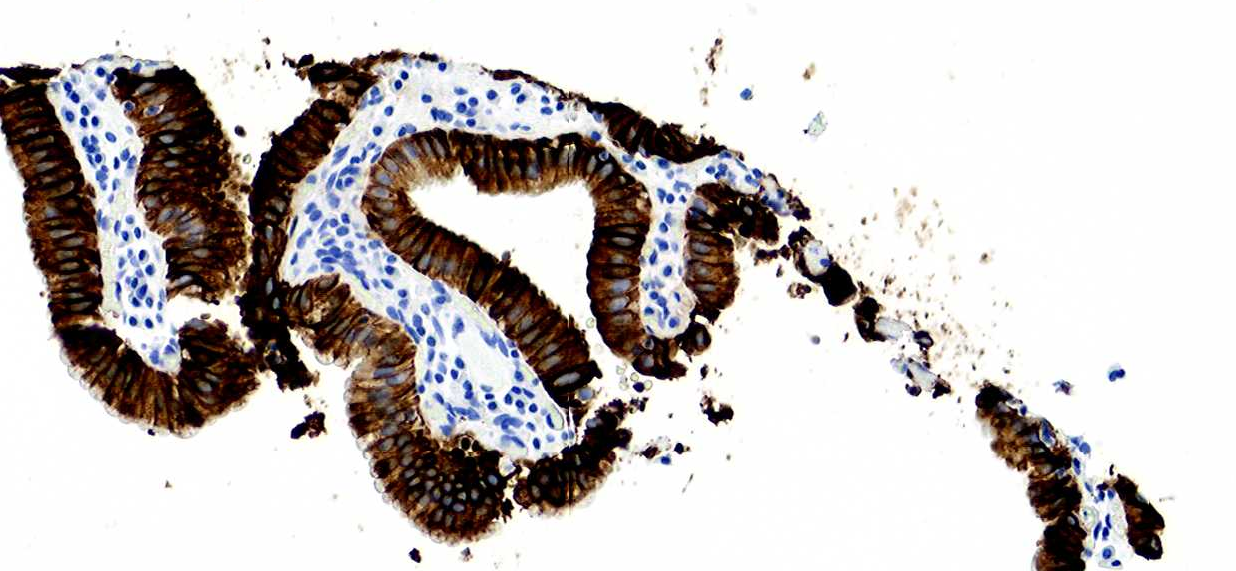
{"staining": {"intensity": "strong", "quantity": ">75%", "location": "cytoplasmic/membranous"}, "tissue": "gallbladder", "cell_type": "Glandular cells", "image_type": "normal", "snomed": [{"axis": "morphology", "description": "Normal tissue, NOS"}, {"axis": "topography", "description": "Gallbladder"}], "caption": "Immunohistochemical staining of unremarkable human gallbladder shows >75% levels of strong cytoplasmic/membranous protein positivity in approximately >75% of glandular cells.", "gene": "KRT7", "patient": {"sex": "female", "age": 76}}